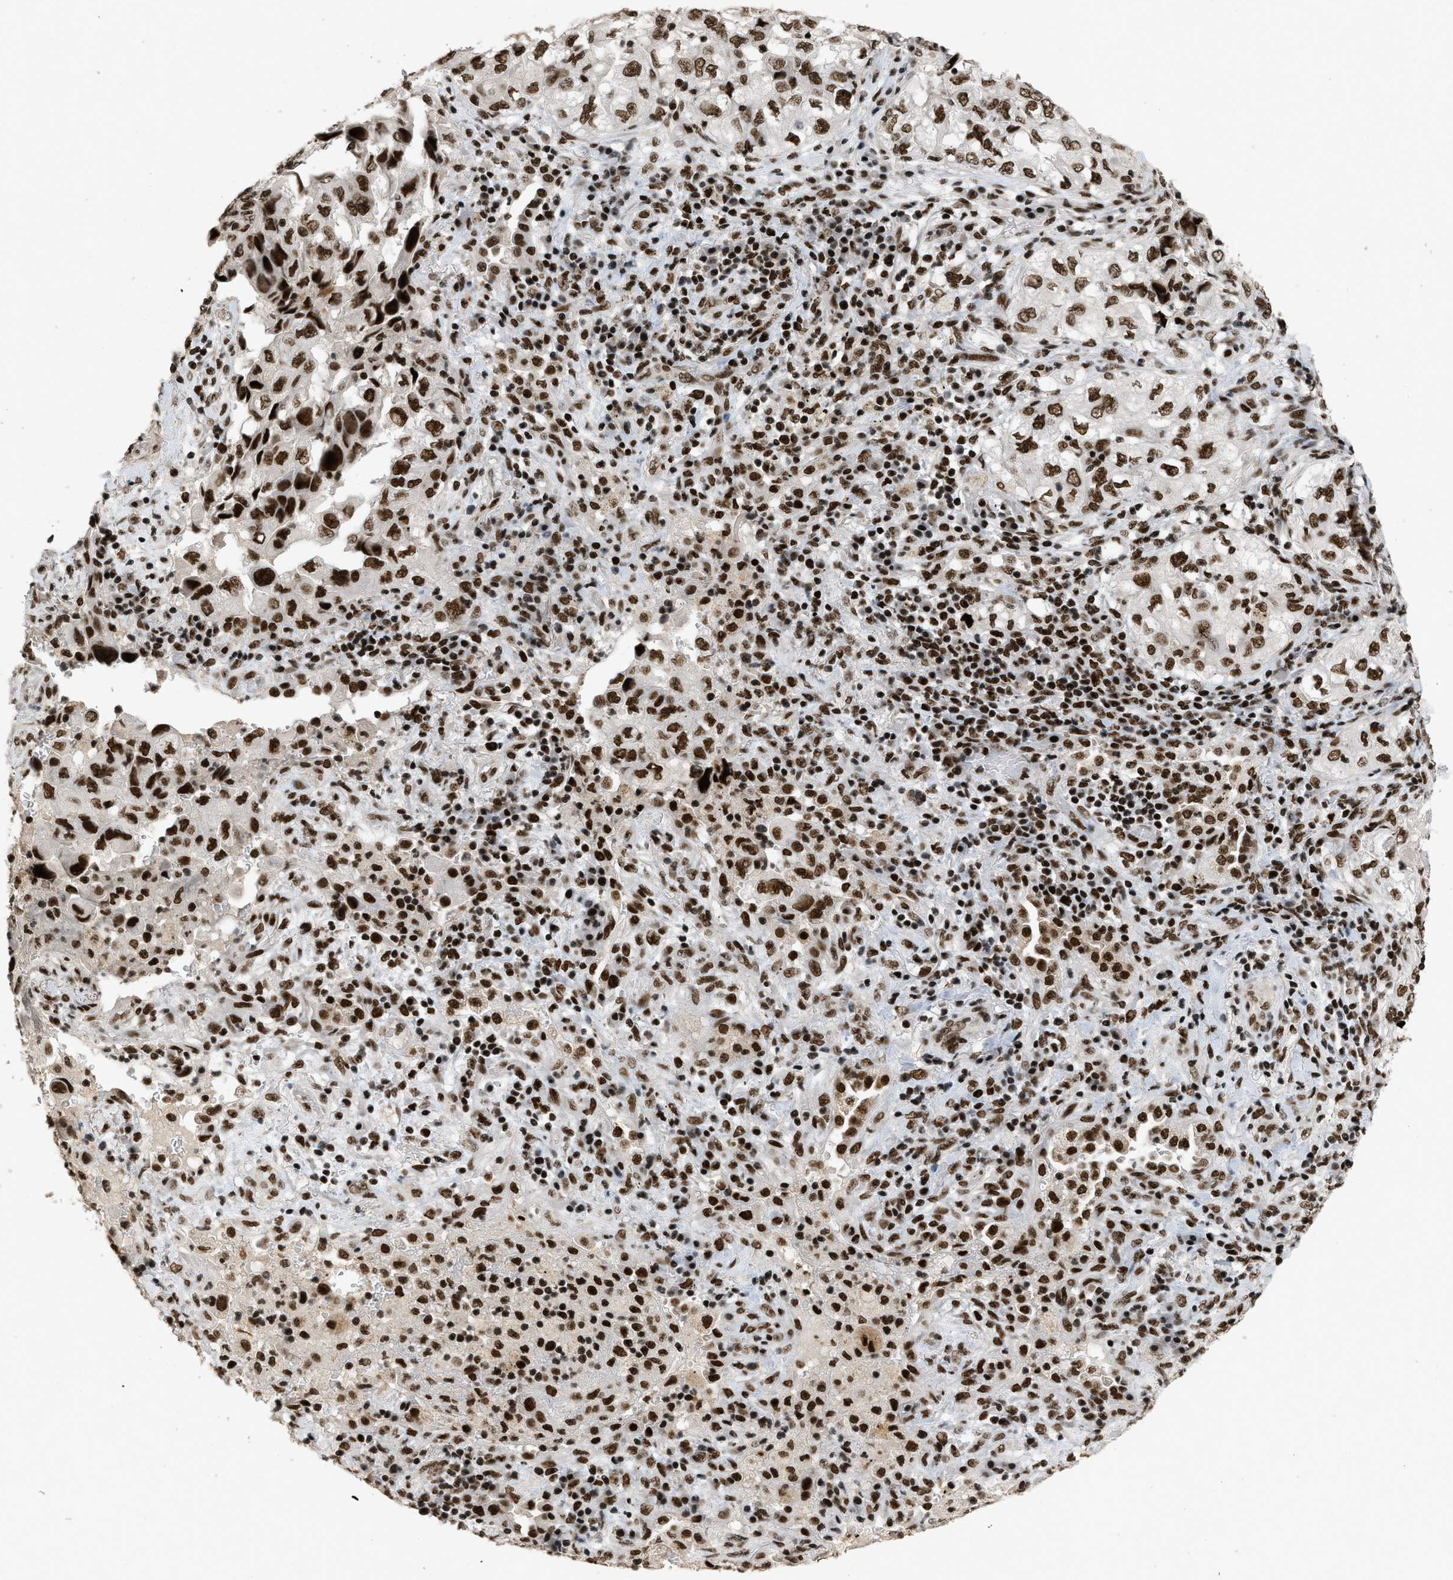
{"staining": {"intensity": "strong", "quantity": ">75%", "location": "nuclear"}, "tissue": "lung cancer", "cell_type": "Tumor cells", "image_type": "cancer", "snomed": [{"axis": "morphology", "description": "Adenocarcinoma, NOS"}, {"axis": "topography", "description": "Lung"}], "caption": "An image of human lung cancer stained for a protein demonstrates strong nuclear brown staining in tumor cells.", "gene": "SMARCB1", "patient": {"sex": "male", "age": 64}}